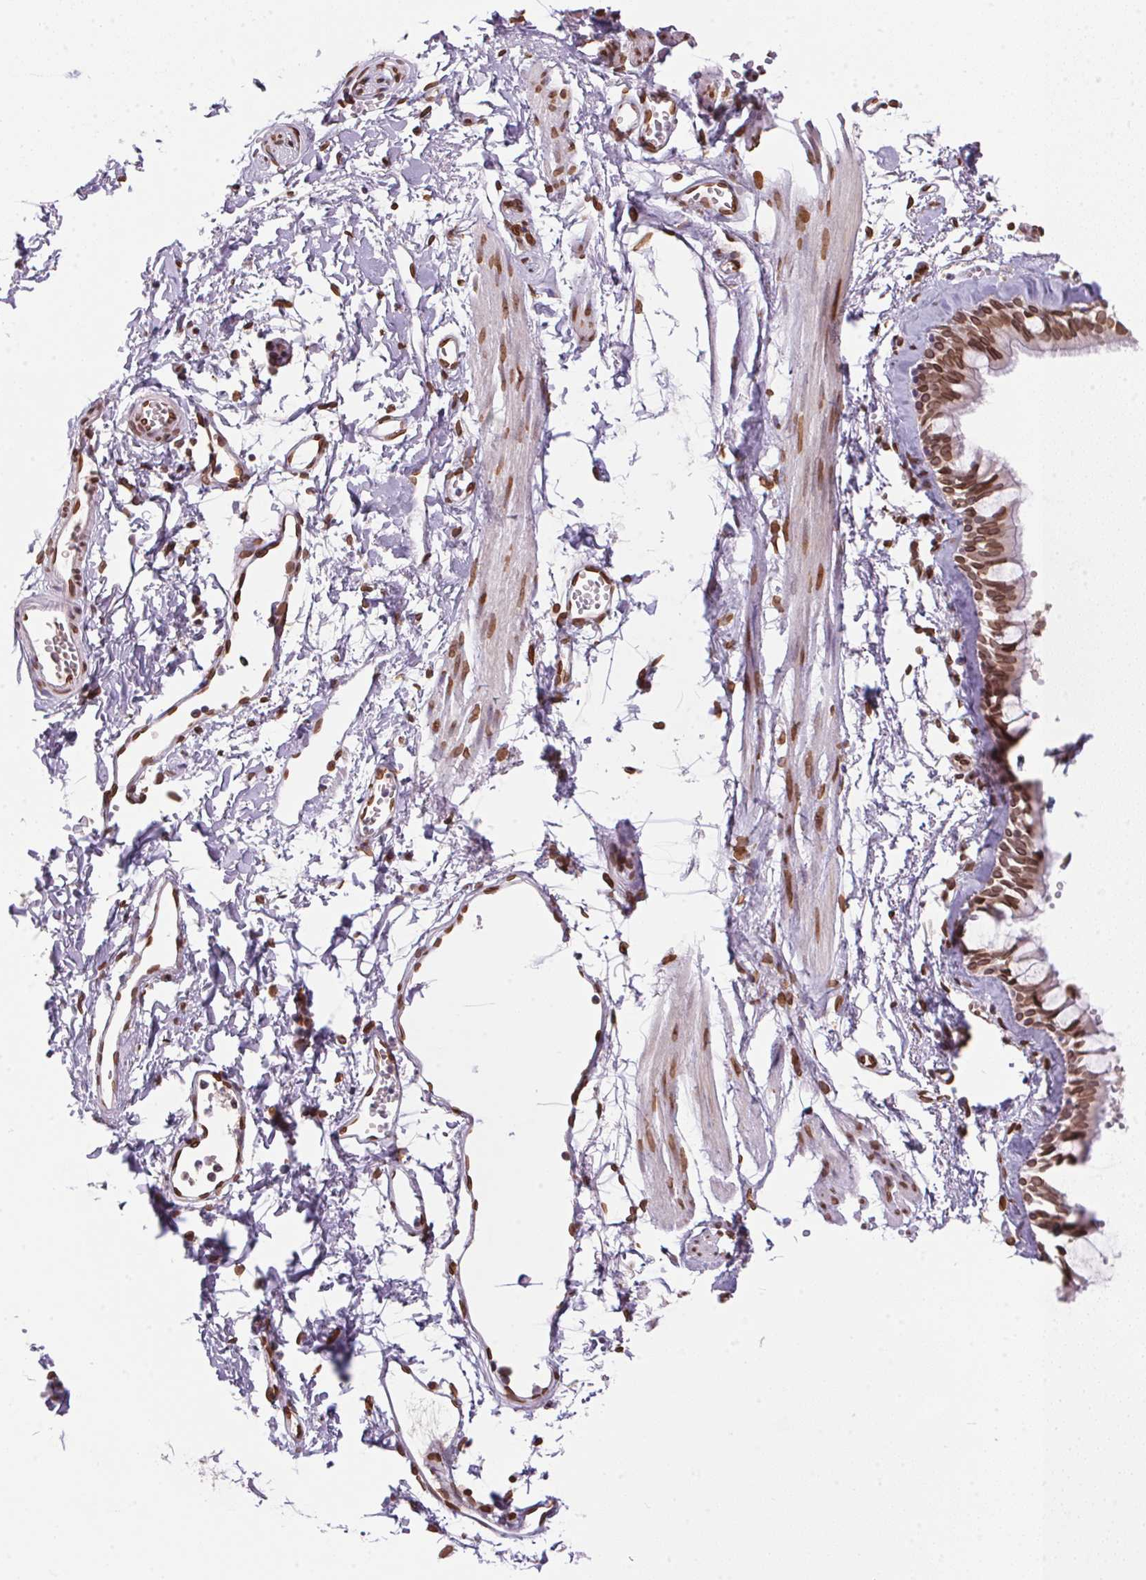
{"staining": {"intensity": "moderate", "quantity": ">75%", "location": "nuclear"}, "tissue": "bronchus", "cell_type": "Respiratory epithelial cells", "image_type": "normal", "snomed": [{"axis": "morphology", "description": "Normal tissue, NOS"}, {"axis": "topography", "description": "Cartilage tissue"}, {"axis": "topography", "description": "Bronchus"}], "caption": "Normal bronchus demonstrates moderate nuclear expression in approximately >75% of respiratory epithelial cells, visualized by immunohistochemistry. (IHC, brightfield microscopy, high magnification).", "gene": "TMEM175", "patient": {"sex": "female", "age": 59}}